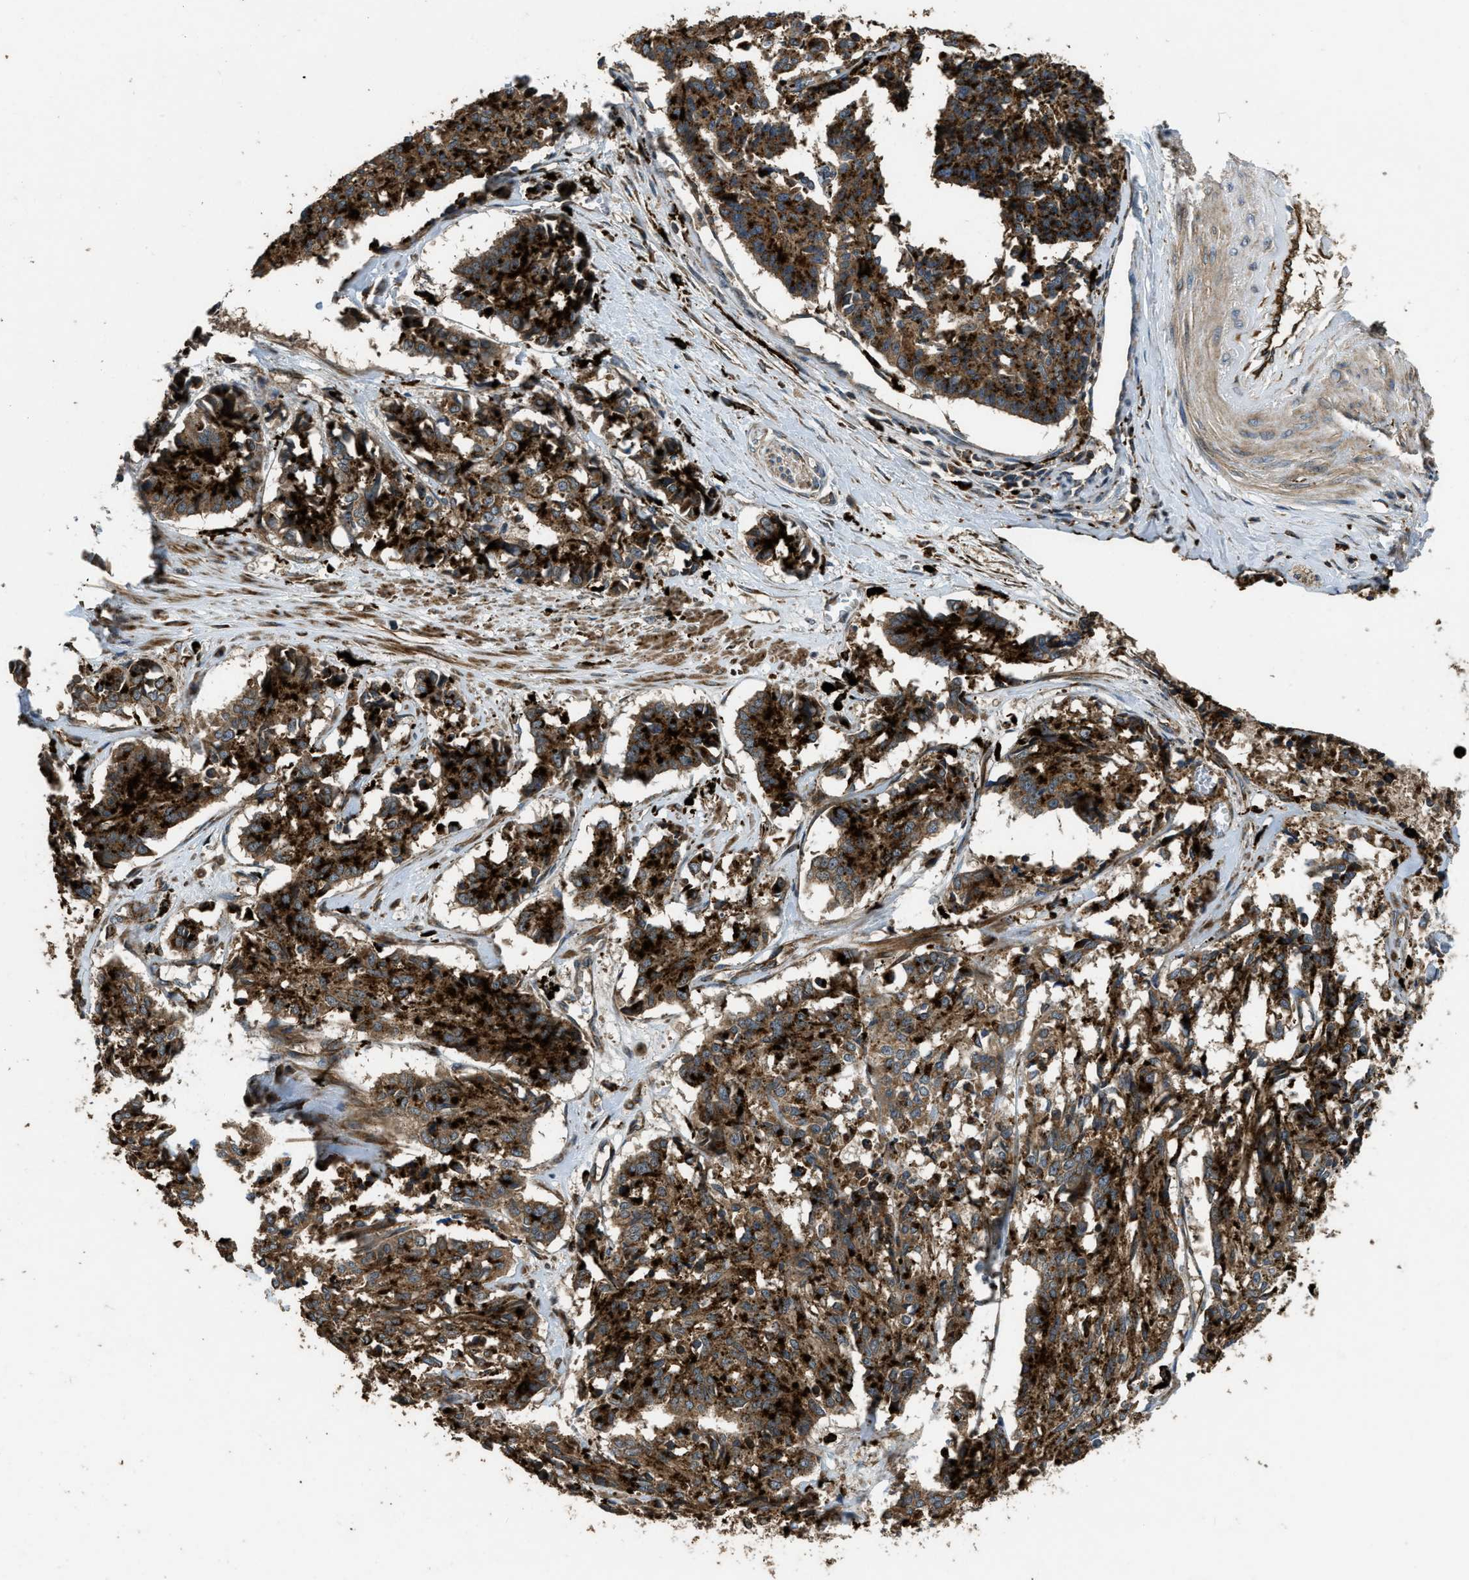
{"staining": {"intensity": "strong", "quantity": ">75%", "location": "cytoplasmic/membranous"}, "tissue": "cervical cancer", "cell_type": "Tumor cells", "image_type": "cancer", "snomed": [{"axis": "morphology", "description": "Squamous cell carcinoma, NOS"}, {"axis": "topography", "description": "Cervix"}], "caption": "Squamous cell carcinoma (cervical) stained with IHC displays strong cytoplasmic/membranous expression in approximately >75% of tumor cells.", "gene": "GGH", "patient": {"sex": "female", "age": 35}}